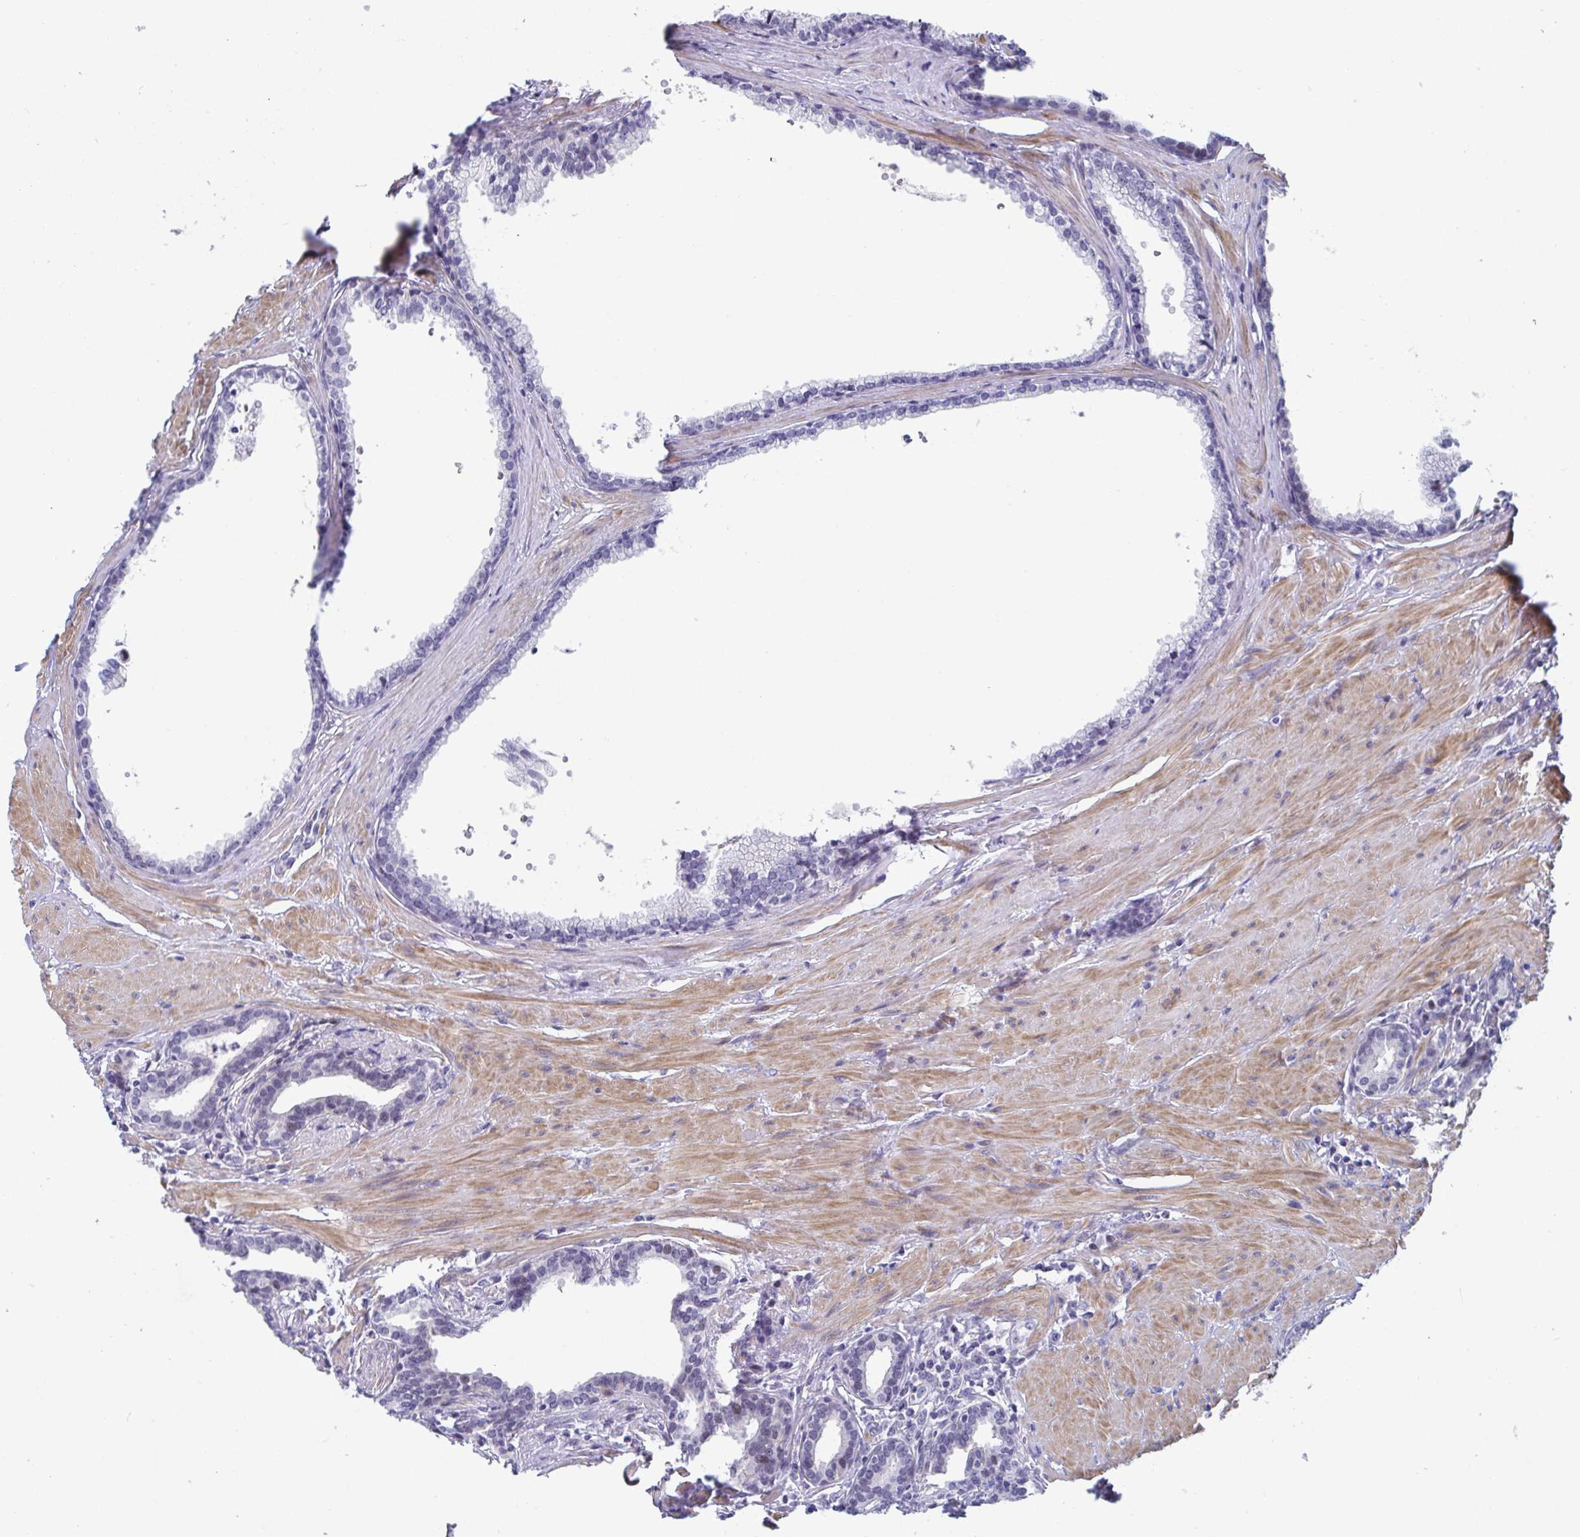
{"staining": {"intensity": "negative", "quantity": "none", "location": "none"}, "tissue": "prostate", "cell_type": "Glandular cells", "image_type": "normal", "snomed": [{"axis": "morphology", "description": "Normal tissue, NOS"}, {"axis": "topography", "description": "Prostate"}, {"axis": "topography", "description": "Peripheral nerve tissue"}], "caption": "This micrograph is of benign prostate stained with immunohistochemistry to label a protein in brown with the nuclei are counter-stained blue. There is no positivity in glandular cells.", "gene": "WDR72", "patient": {"sex": "male", "age": 55}}